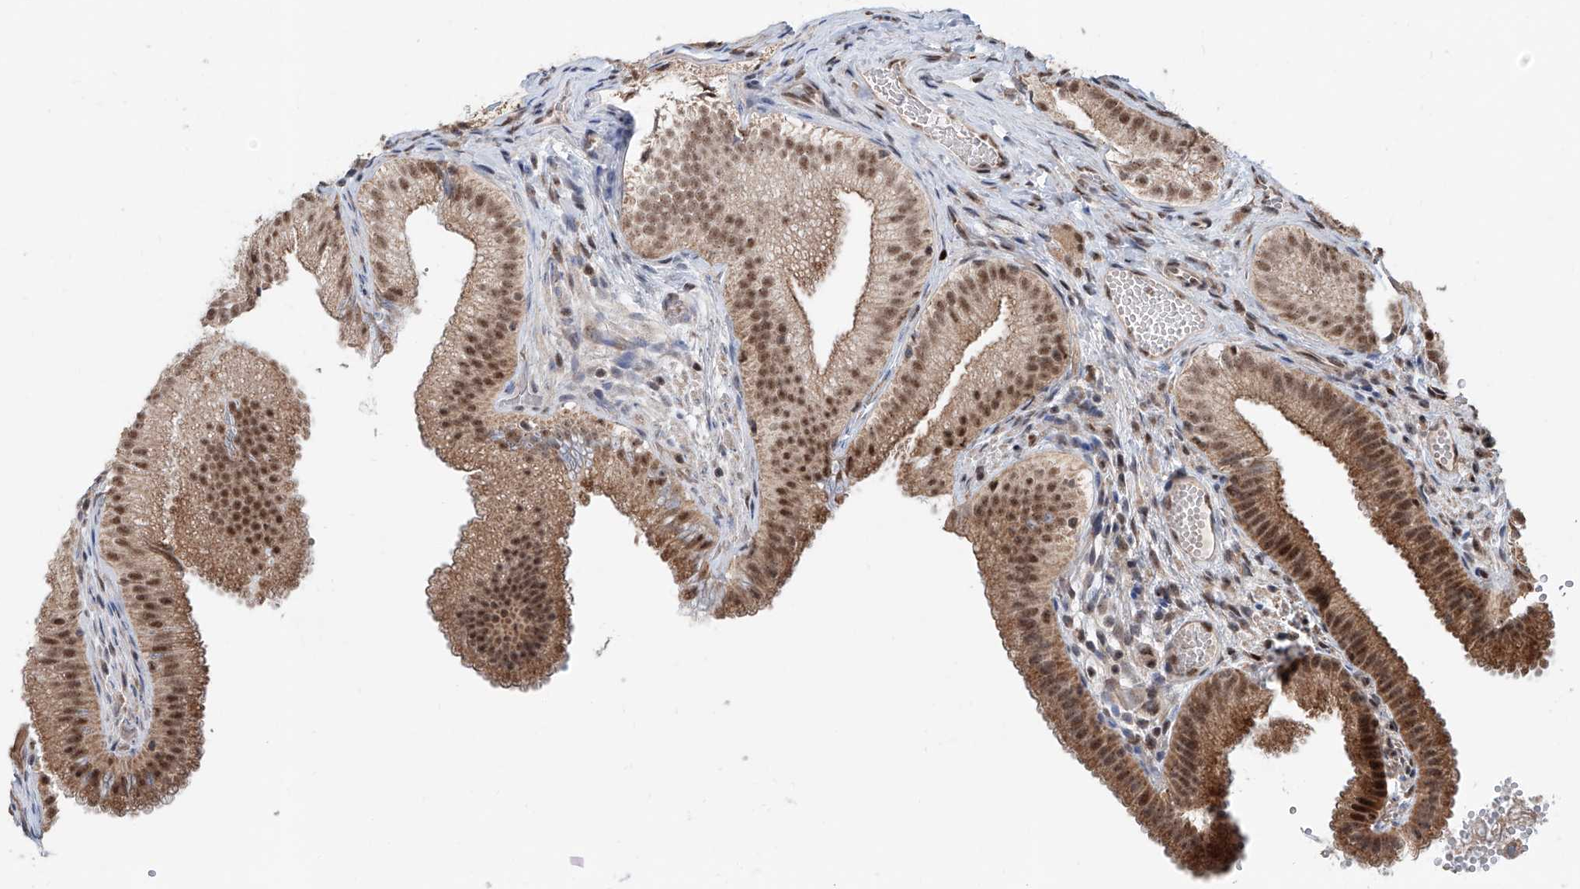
{"staining": {"intensity": "moderate", "quantity": ">75%", "location": "cytoplasmic/membranous,nuclear"}, "tissue": "gallbladder", "cell_type": "Glandular cells", "image_type": "normal", "snomed": [{"axis": "morphology", "description": "Normal tissue, NOS"}, {"axis": "topography", "description": "Gallbladder"}], "caption": "High-power microscopy captured an IHC image of normal gallbladder, revealing moderate cytoplasmic/membranous,nuclear positivity in approximately >75% of glandular cells.", "gene": "SDE2", "patient": {"sex": "female", "age": 30}}